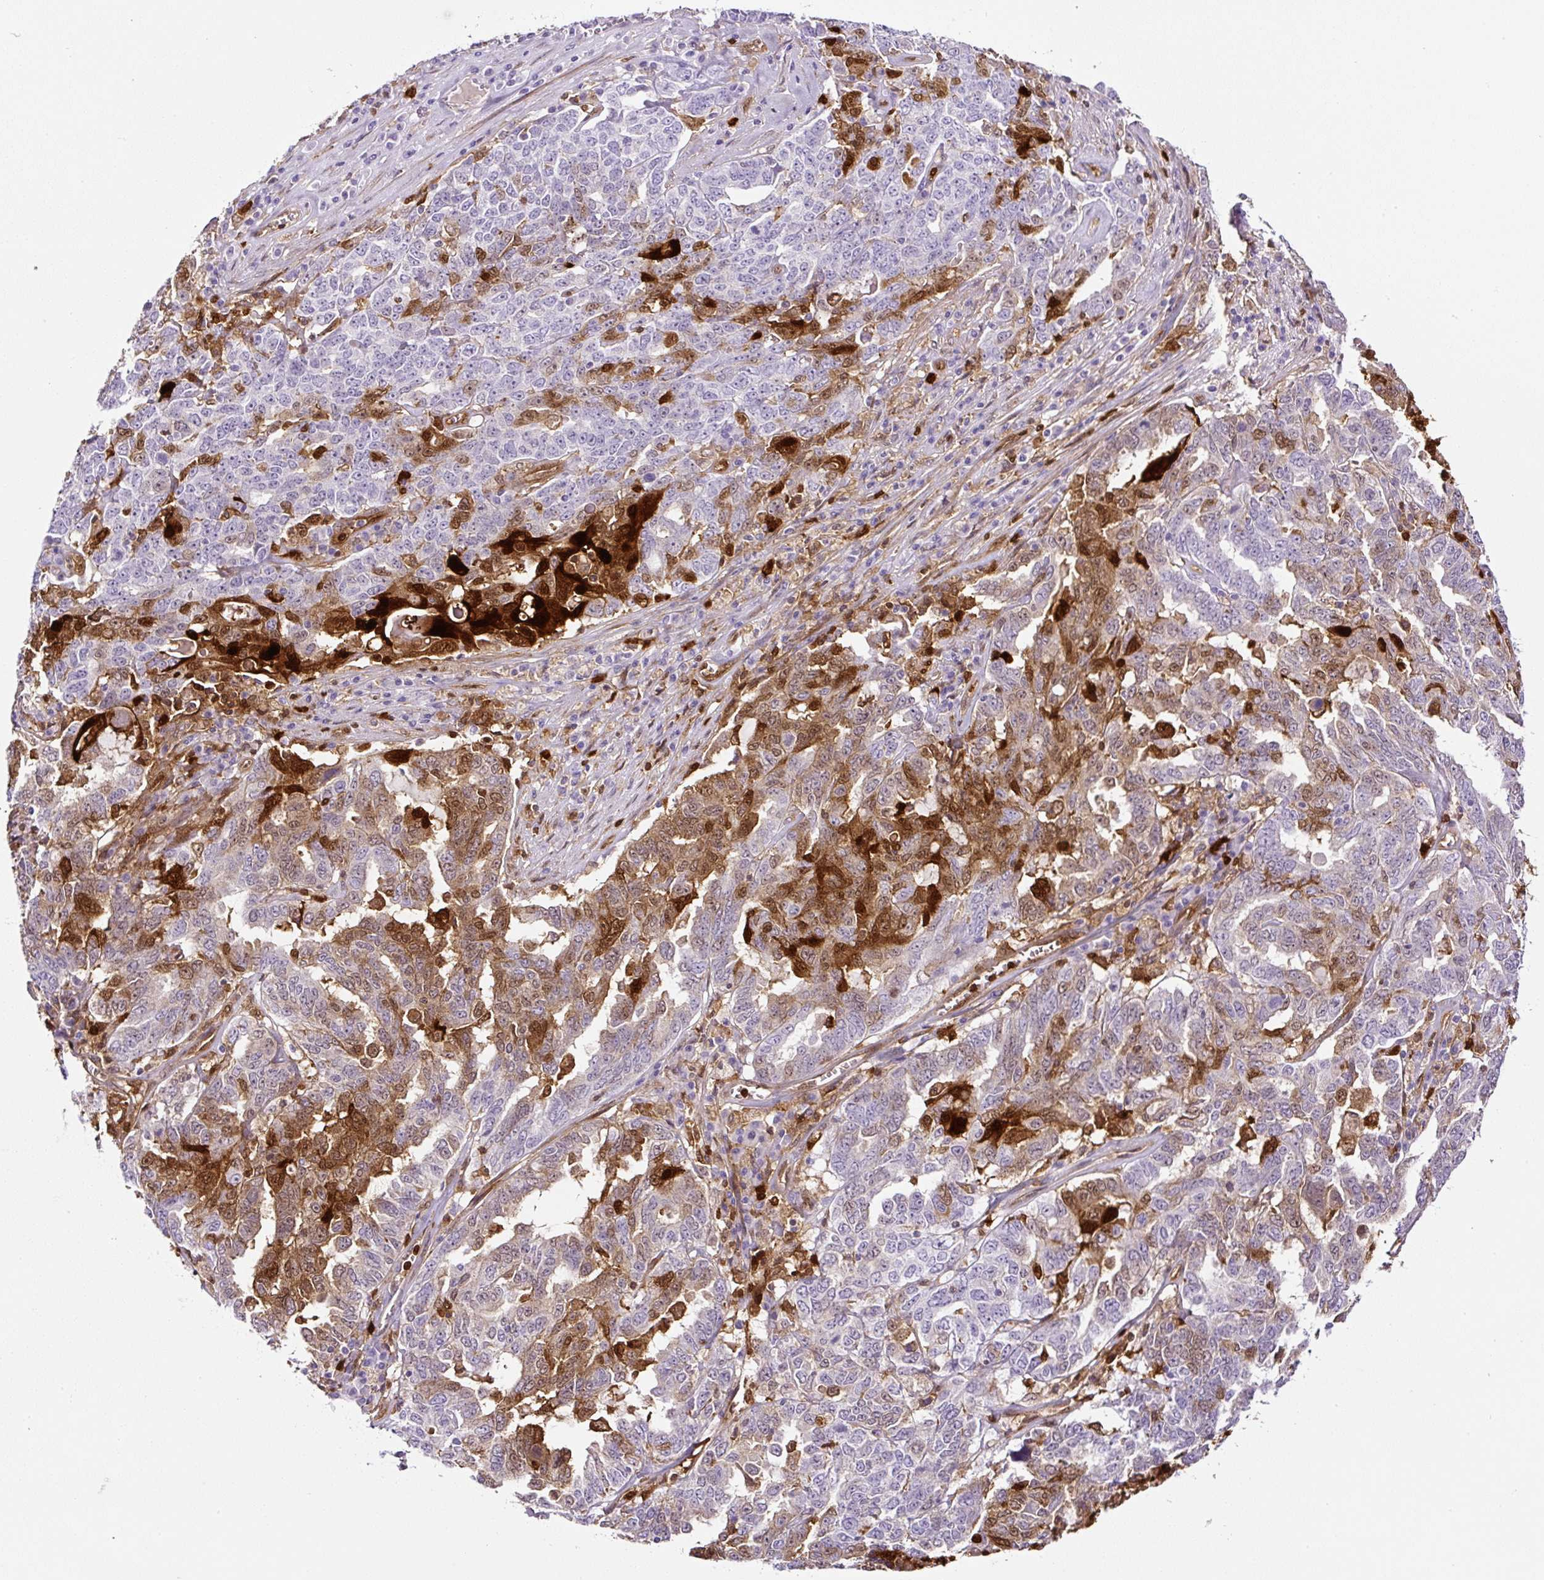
{"staining": {"intensity": "moderate", "quantity": "25%-75%", "location": "cytoplasmic/membranous,nuclear"}, "tissue": "ovarian cancer", "cell_type": "Tumor cells", "image_type": "cancer", "snomed": [{"axis": "morphology", "description": "Carcinoma, endometroid"}, {"axis": "topography", "description": "Ovary"}], "caption": "Brown immunohistochemical staining in human ovarian cancer (endometroid carcinoma) exhibits moderate cytoplasmic/membranous and nuclear staining in about 25%-75% of tumor cells.", "gene": "ANXA1", "patient": {"sex": "female", "age": 62}}